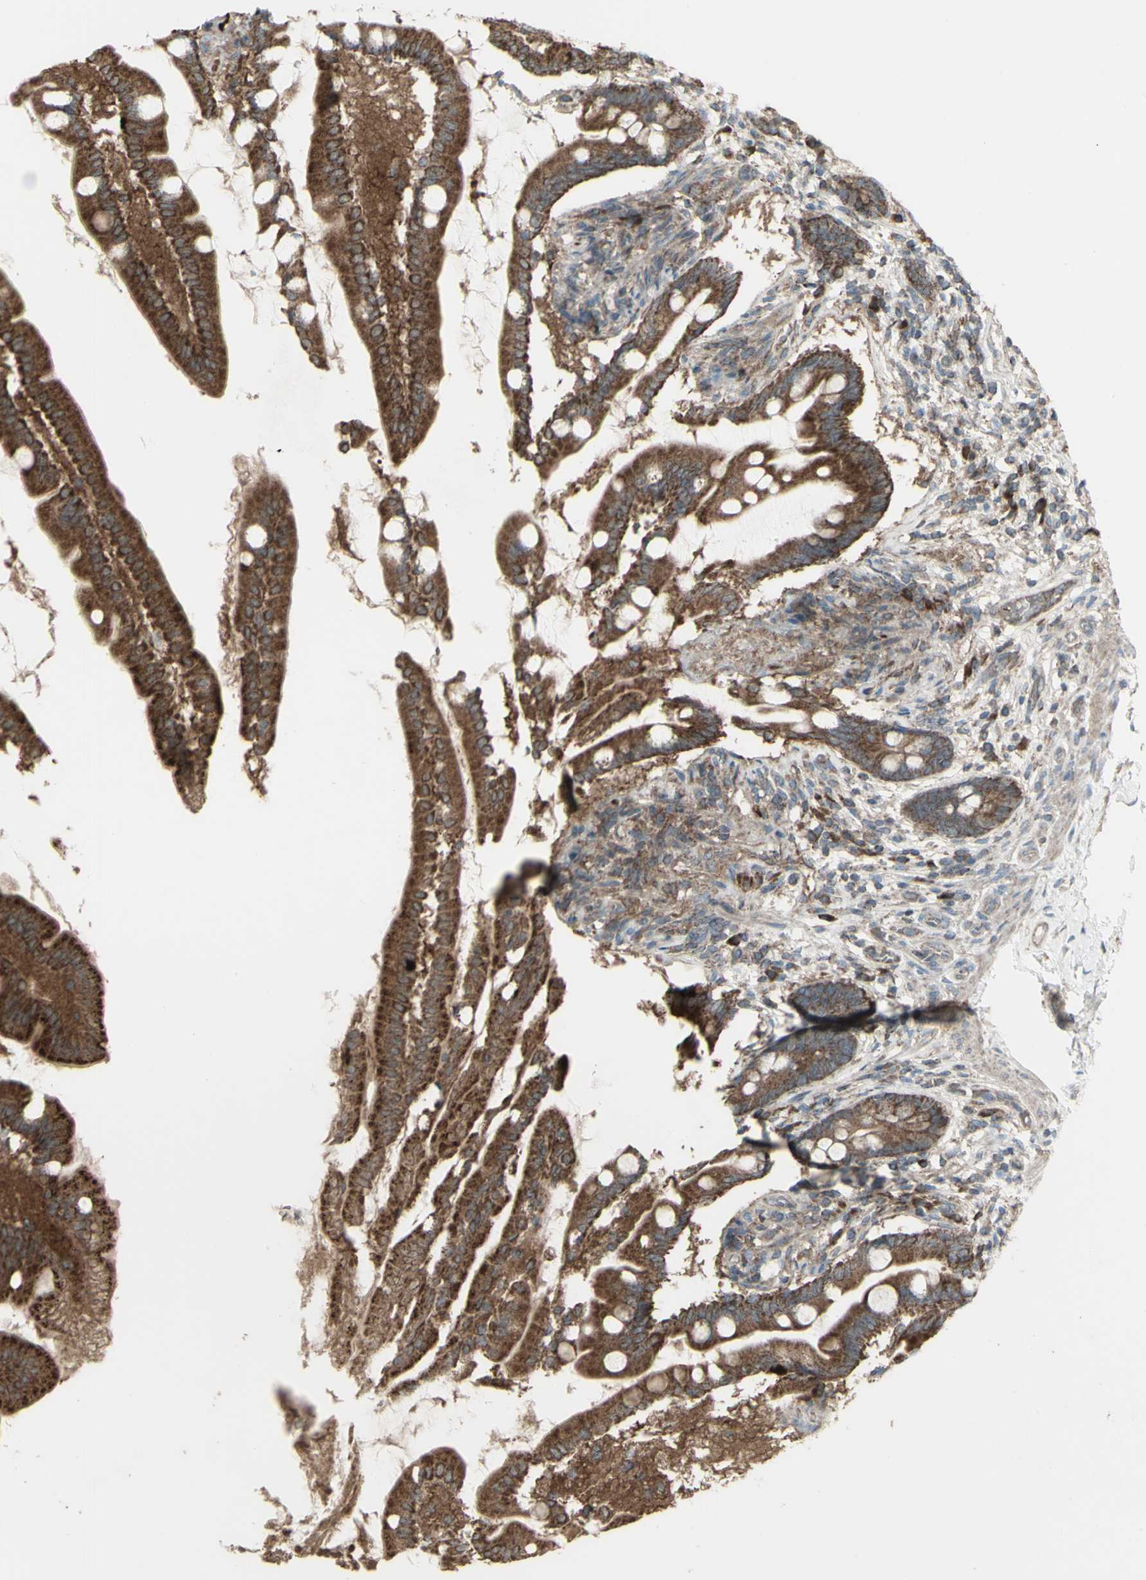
{"staining": {"intensity": "strong", "quantity": ">75%", "location": "cytoplasmic/membranous"}, "tissue": "small intestine", "cell_type": "Glandular cells", "image_type": "normal", "snomed": [{"axis": "morphology", "description": "Normal tissue, NOS"}, {"axis": "topography", "description": "Small intestine"}], "caption": "IHC photomicrograph of normal small intestine: small intestine stained using immunohistochemistry (IHC) reveals high levels of strong protein expression localized specifically in the cytoplasmic/membranous of glandular cells, appearing as a cytoplasmic/membranous brown color.", "gene": "SHC1", "patient": {"sex": "female", "age": 56}}